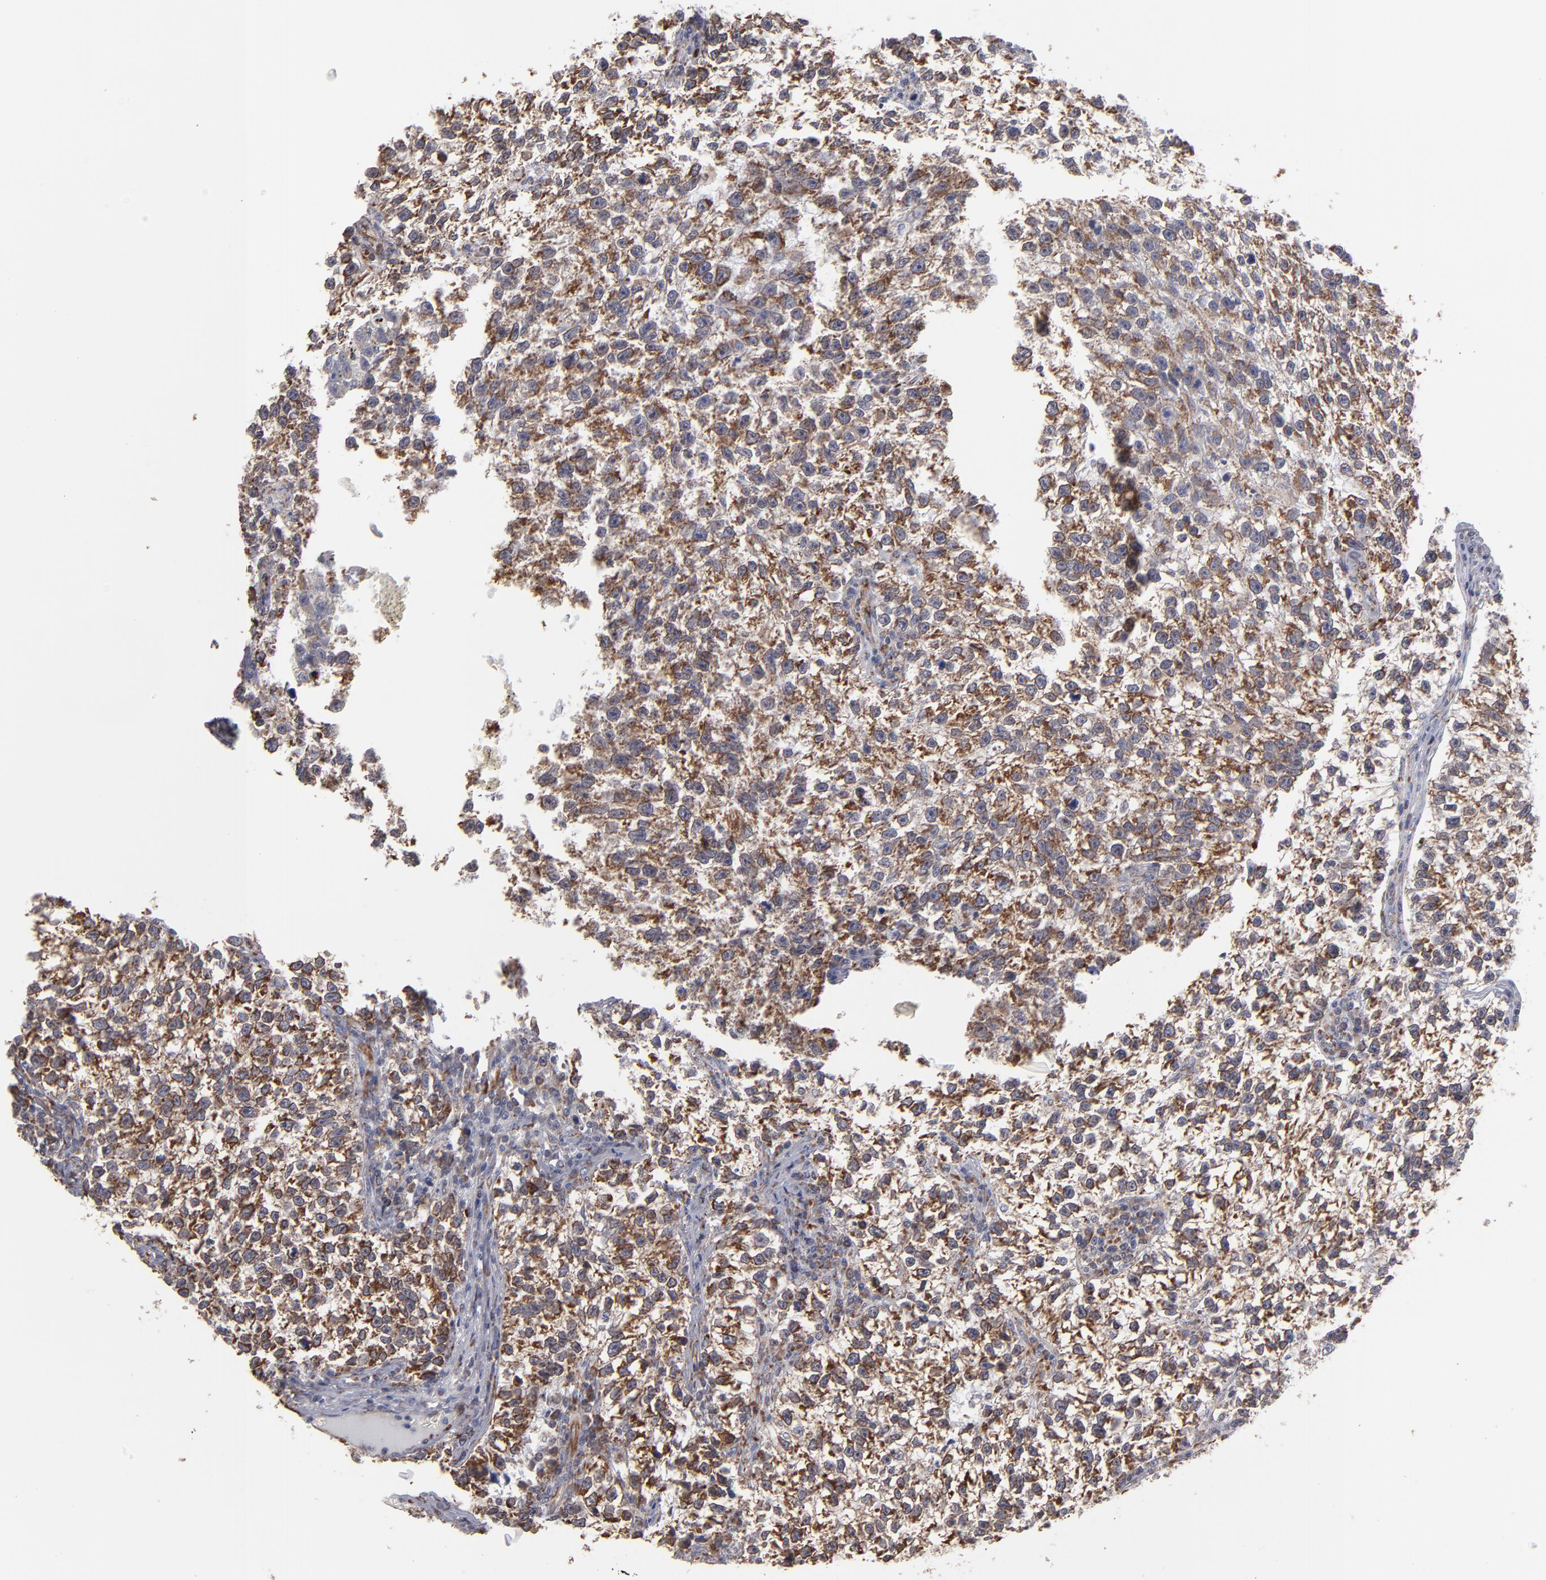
{"staining": {"intensity": "moderate", "quantity": ">75%", "location": "cytoplasmic/membranous,nuclear"}, "tissue": "testis cancer", "cell_type": "Tumor cells", "image_type": "cancer", "snomed": [{"axis": "morphology", "description": "Seminoma, NOS"}, {"axis": "topography", "description": "Testis"}], "caption": "Brown immunohistochemical staining in testis seminoma reveals moderate cytoplasmic/membranous and nuclear positivity in about >75% of tumor cells. (DAB (3,3'-diaminobenzidine) IHC with brightfield microscopy, high magnification).", "gene": "KTN1", "patient": {"sex": "male", "age": 38}}